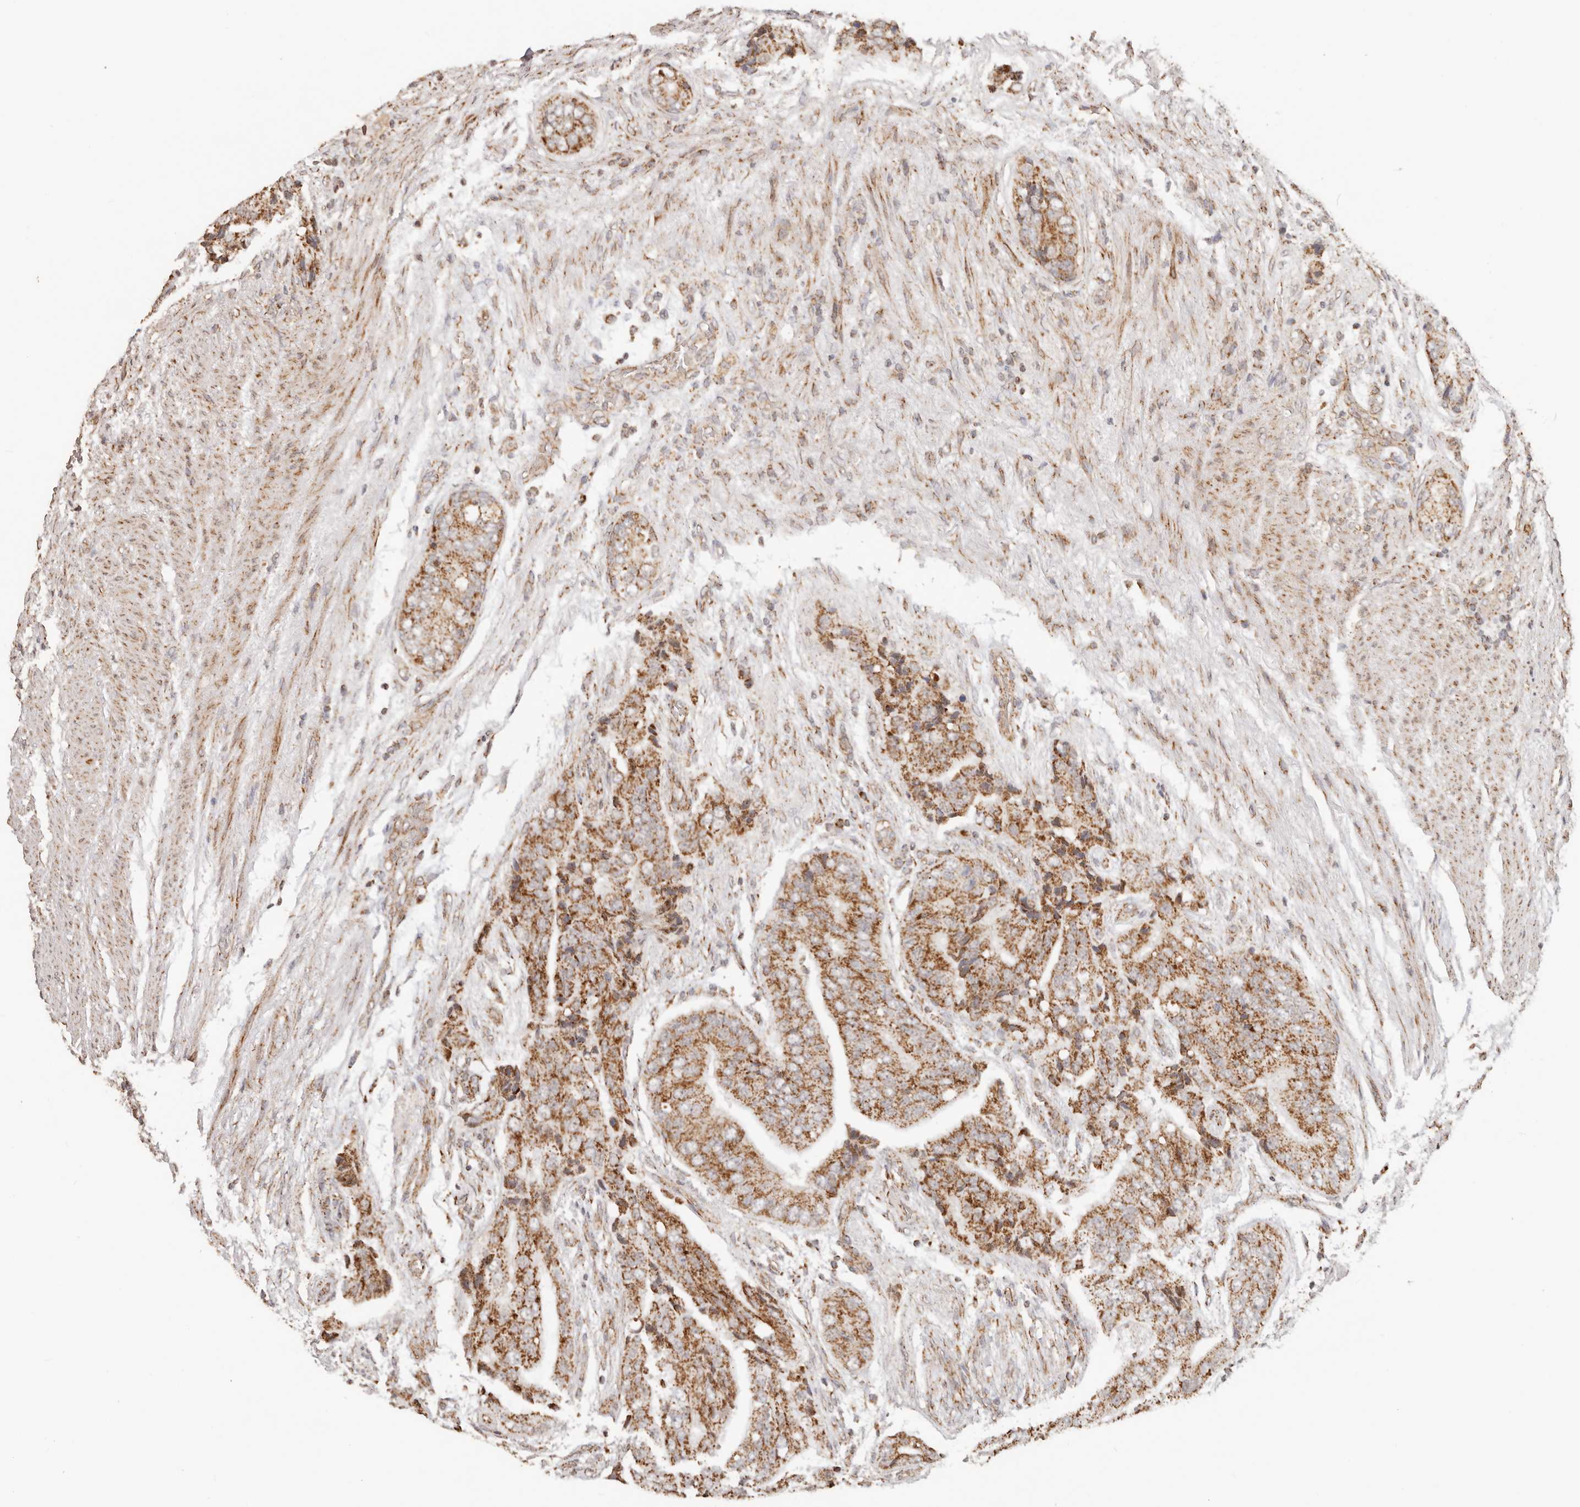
{"staining": {"intensity": "strong", "quantity": ">75%", "location": "cytoplasmic/membranous"}, "tissue": "prostate cancer", "cell_type": "Tumor cells", "image_type": "cancer", "snomed": [{"axis": "morphology", "description": "Adenocarcinoma, High grade"}, {"axis": "topography", "description": "Prostate"}], "caption": "There is high levels of strong cytoplasmic/membranous positivity in tumor cells of prostate cancer (adenocarcinoma (high-grade)), as demonstrated by immunohistochemical staining (brown color).", "gene": "NDUFB11", "patient": {"sex": "male", "age": 70}}